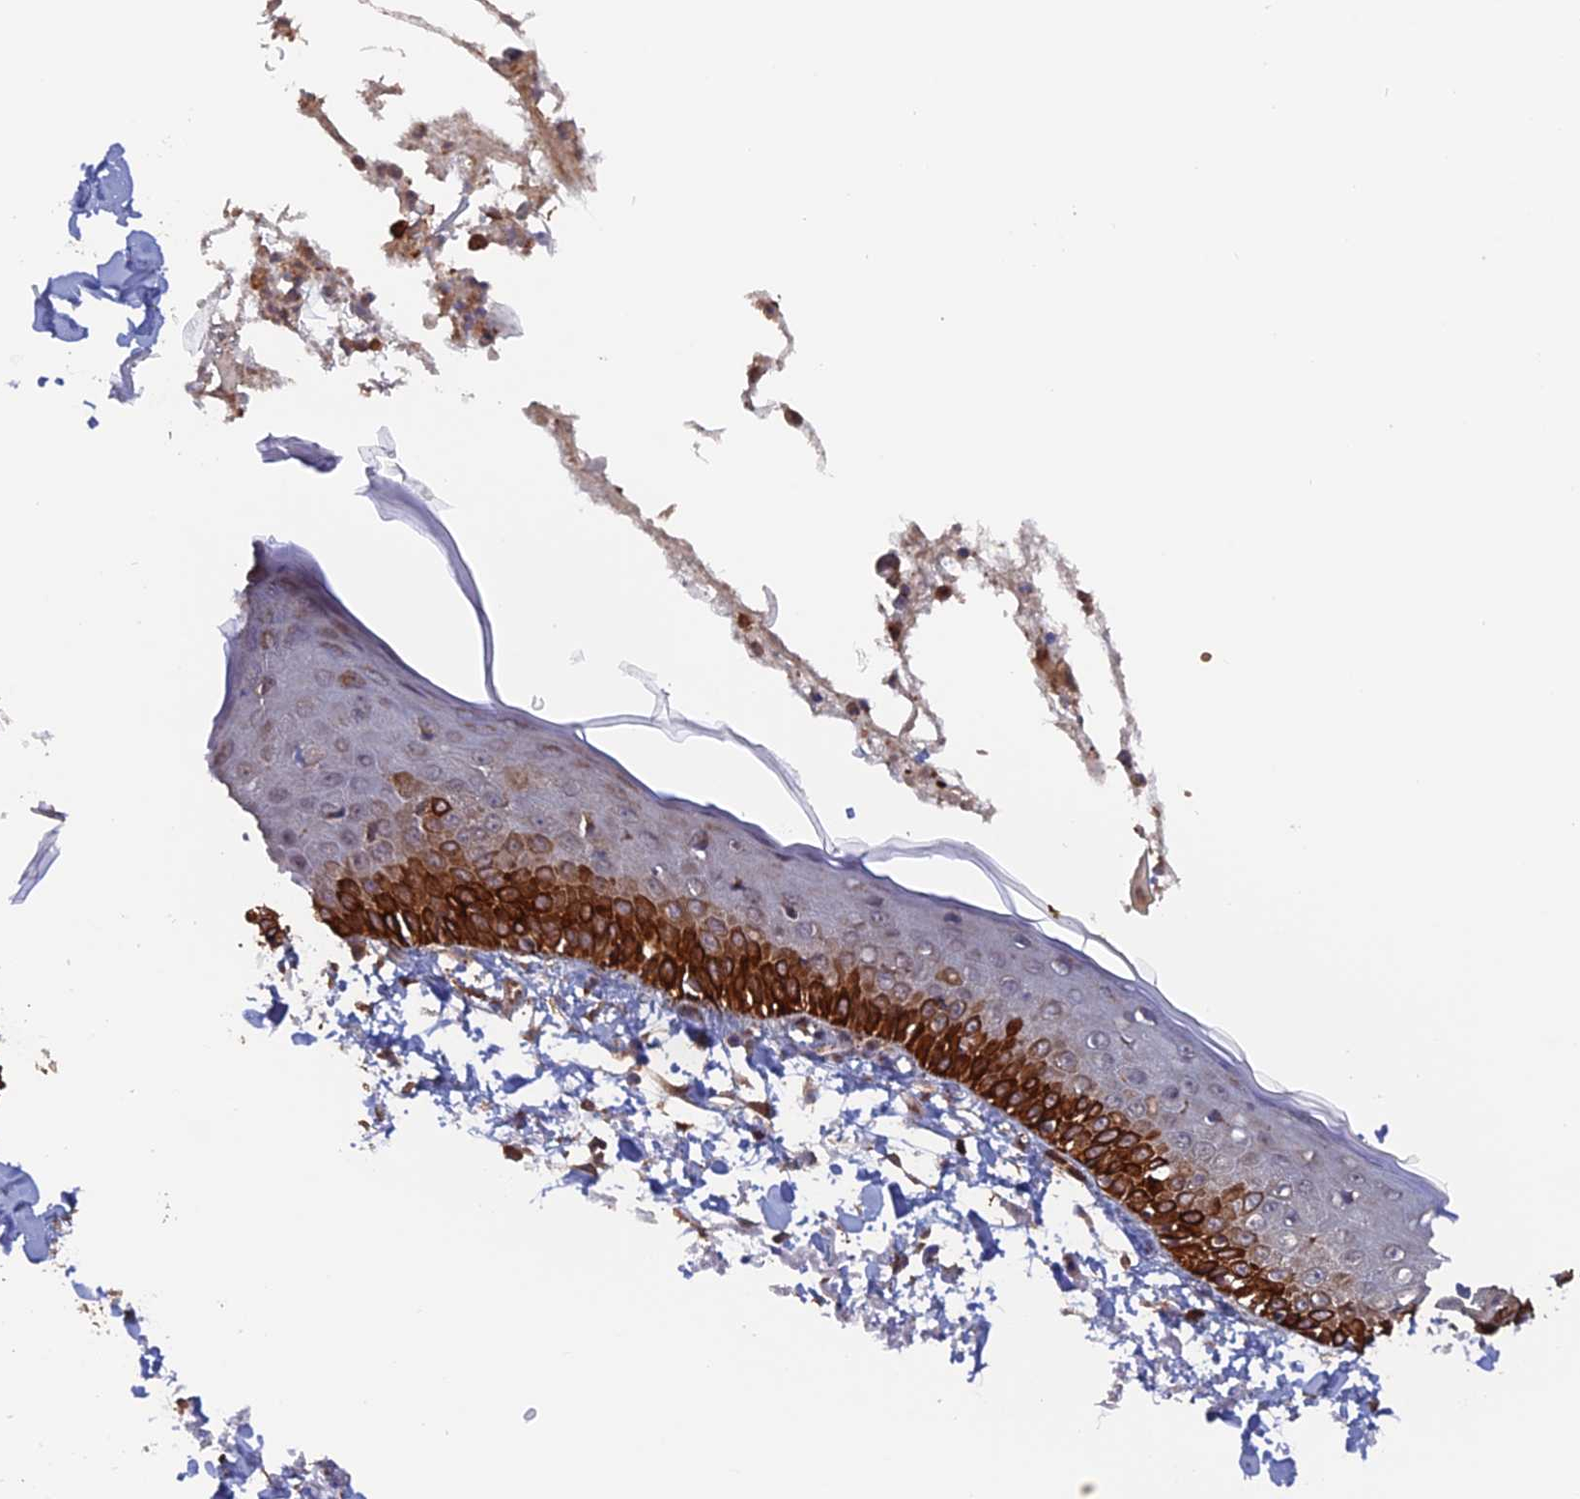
{"staining": {"intensity": "moderate", "quantity": "25%-75%", "location": "cytoplasmic/membranous"}, "tissue": "skin", "cell_type": "Fibroblasts", "image_type": "normal", "snomed": [{"axis": "morphology", "description": "Normal tissue, NOS"}, {"axis": "morphology", "description": "Squamous cell carcinoma, NOS"}, {"axis": "topography", "description": "Skin"}, {"axis": "topography", "description": "Peripheral nerve tissue"}], "caption": "A medium amount of moderate cytoplasmic/membranous expression is appreciated in approximately 25%-75% of fibroblasts in normal skin.", "gene": "DTYMK", "patient": {"sex": "male", "age": 83}}